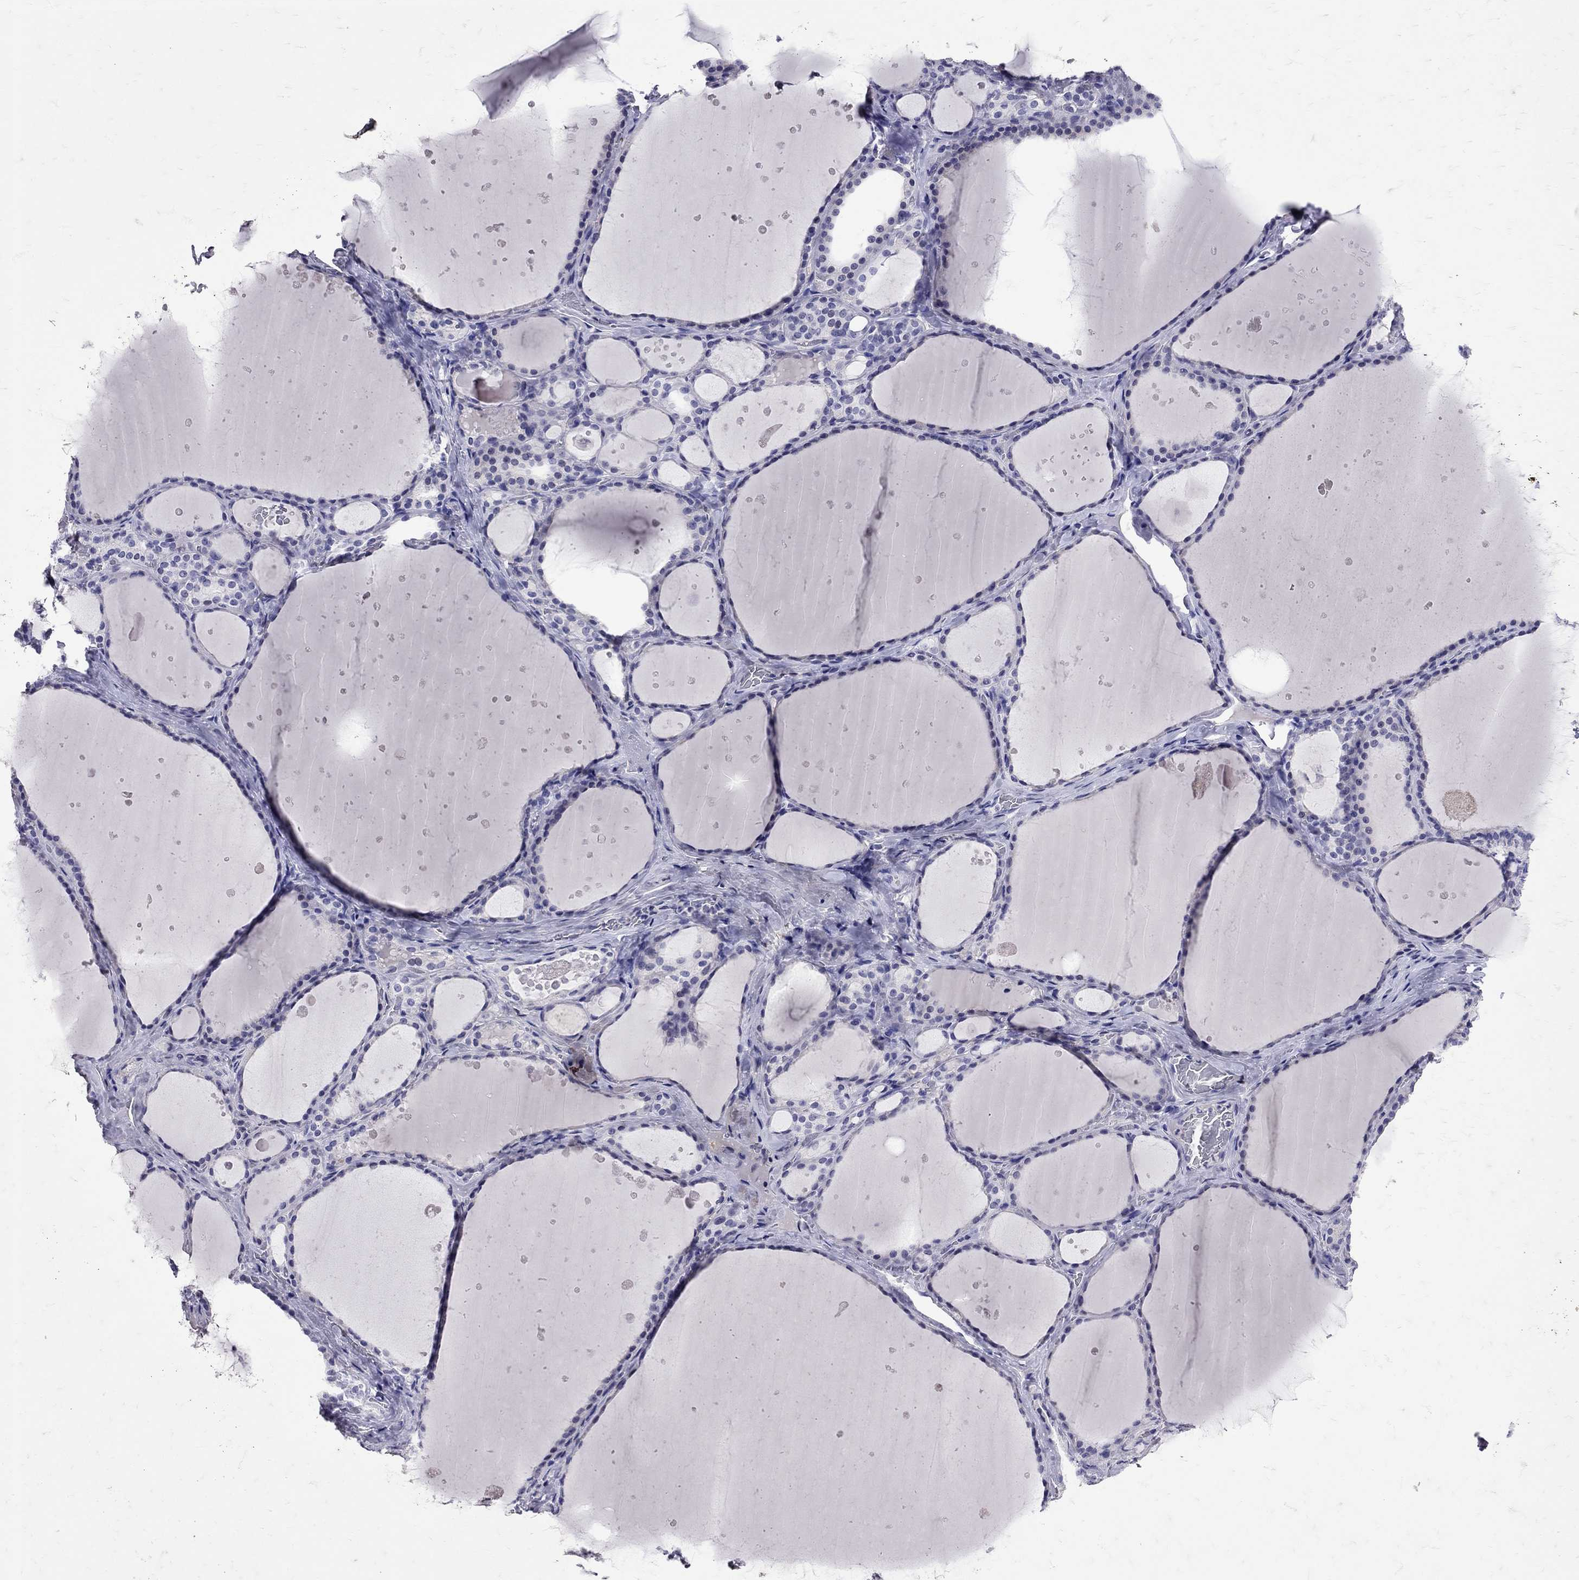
{"staining": {"intensity": "negative", "quantity": "none", "location": "none"}, "tissue": "thyroid gland", "cell_type": "Glandular cells", "image_type": "normal", "snomed": [{"axis": "morphology", "description": "Normal tissue, NOS"}, {"axis": "topography", "description": "Thyroid gland"}], "caption": "An IHC histopathology image of normal thyroid gland is shown. There is no staining in glandular cells of thyroid gland. (DAB immunohistochemistry, high magnification).", "gene": "SST", "patient": {"sex": "male", "age": 63}}